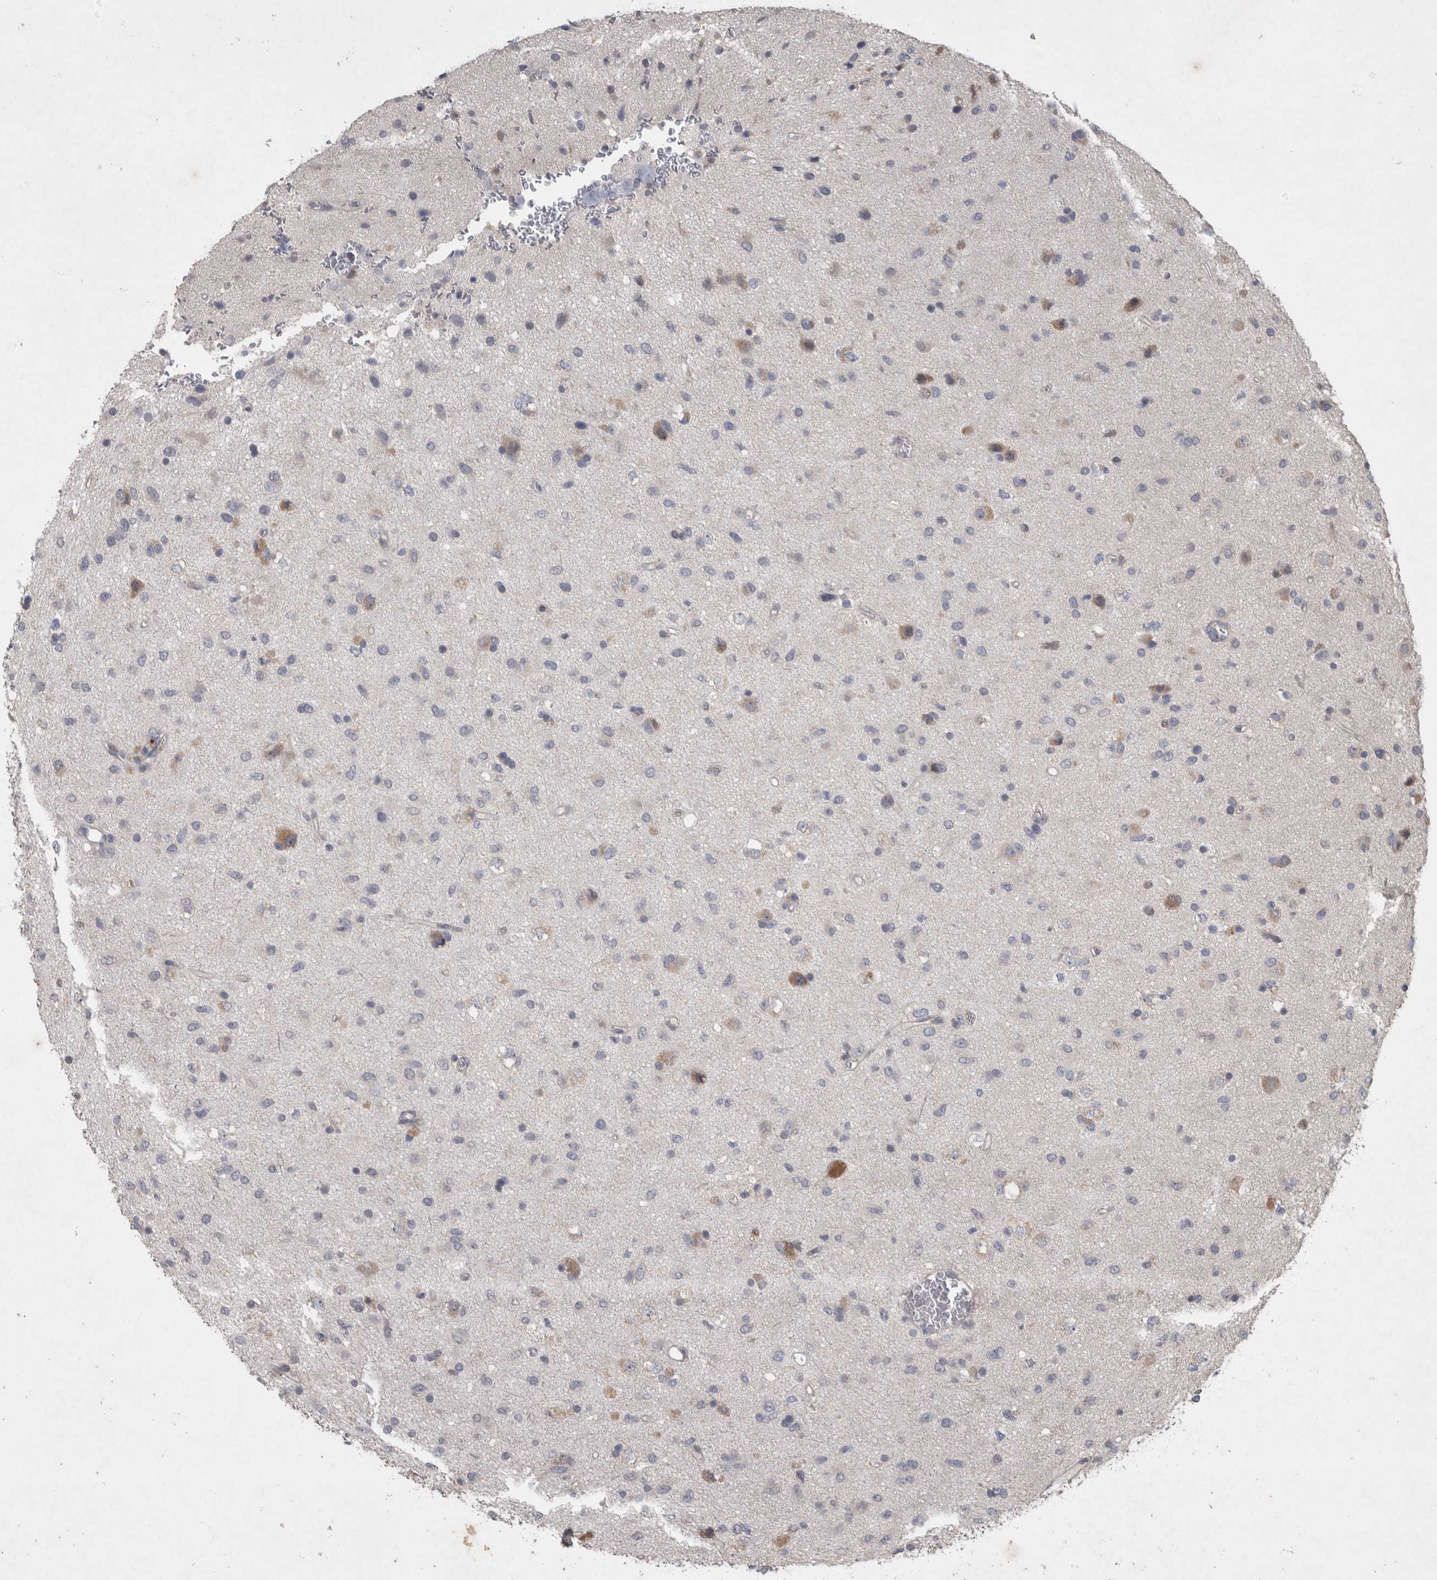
{"staining": {"intensity": "weak", "quantity": "25%-75%", "location": "cytoplasmic/membranous"}, "tissue": "glioma", "cell_type": "Tumor cells", "image_type": "cancer", "snomed": [{"axis": "morphology", "description": "Glioma, malignant, Low grade"}, {"axis": "topography", "description": "Brain"}], "caption": "Glioma was stained to show a protein in brown. There is low levels of weak cytoplasmic/membranous positivity in about 25%-75% of tumor cells.", "gene": "SRP68", "patient": {"sex": "male", "age": 77}}